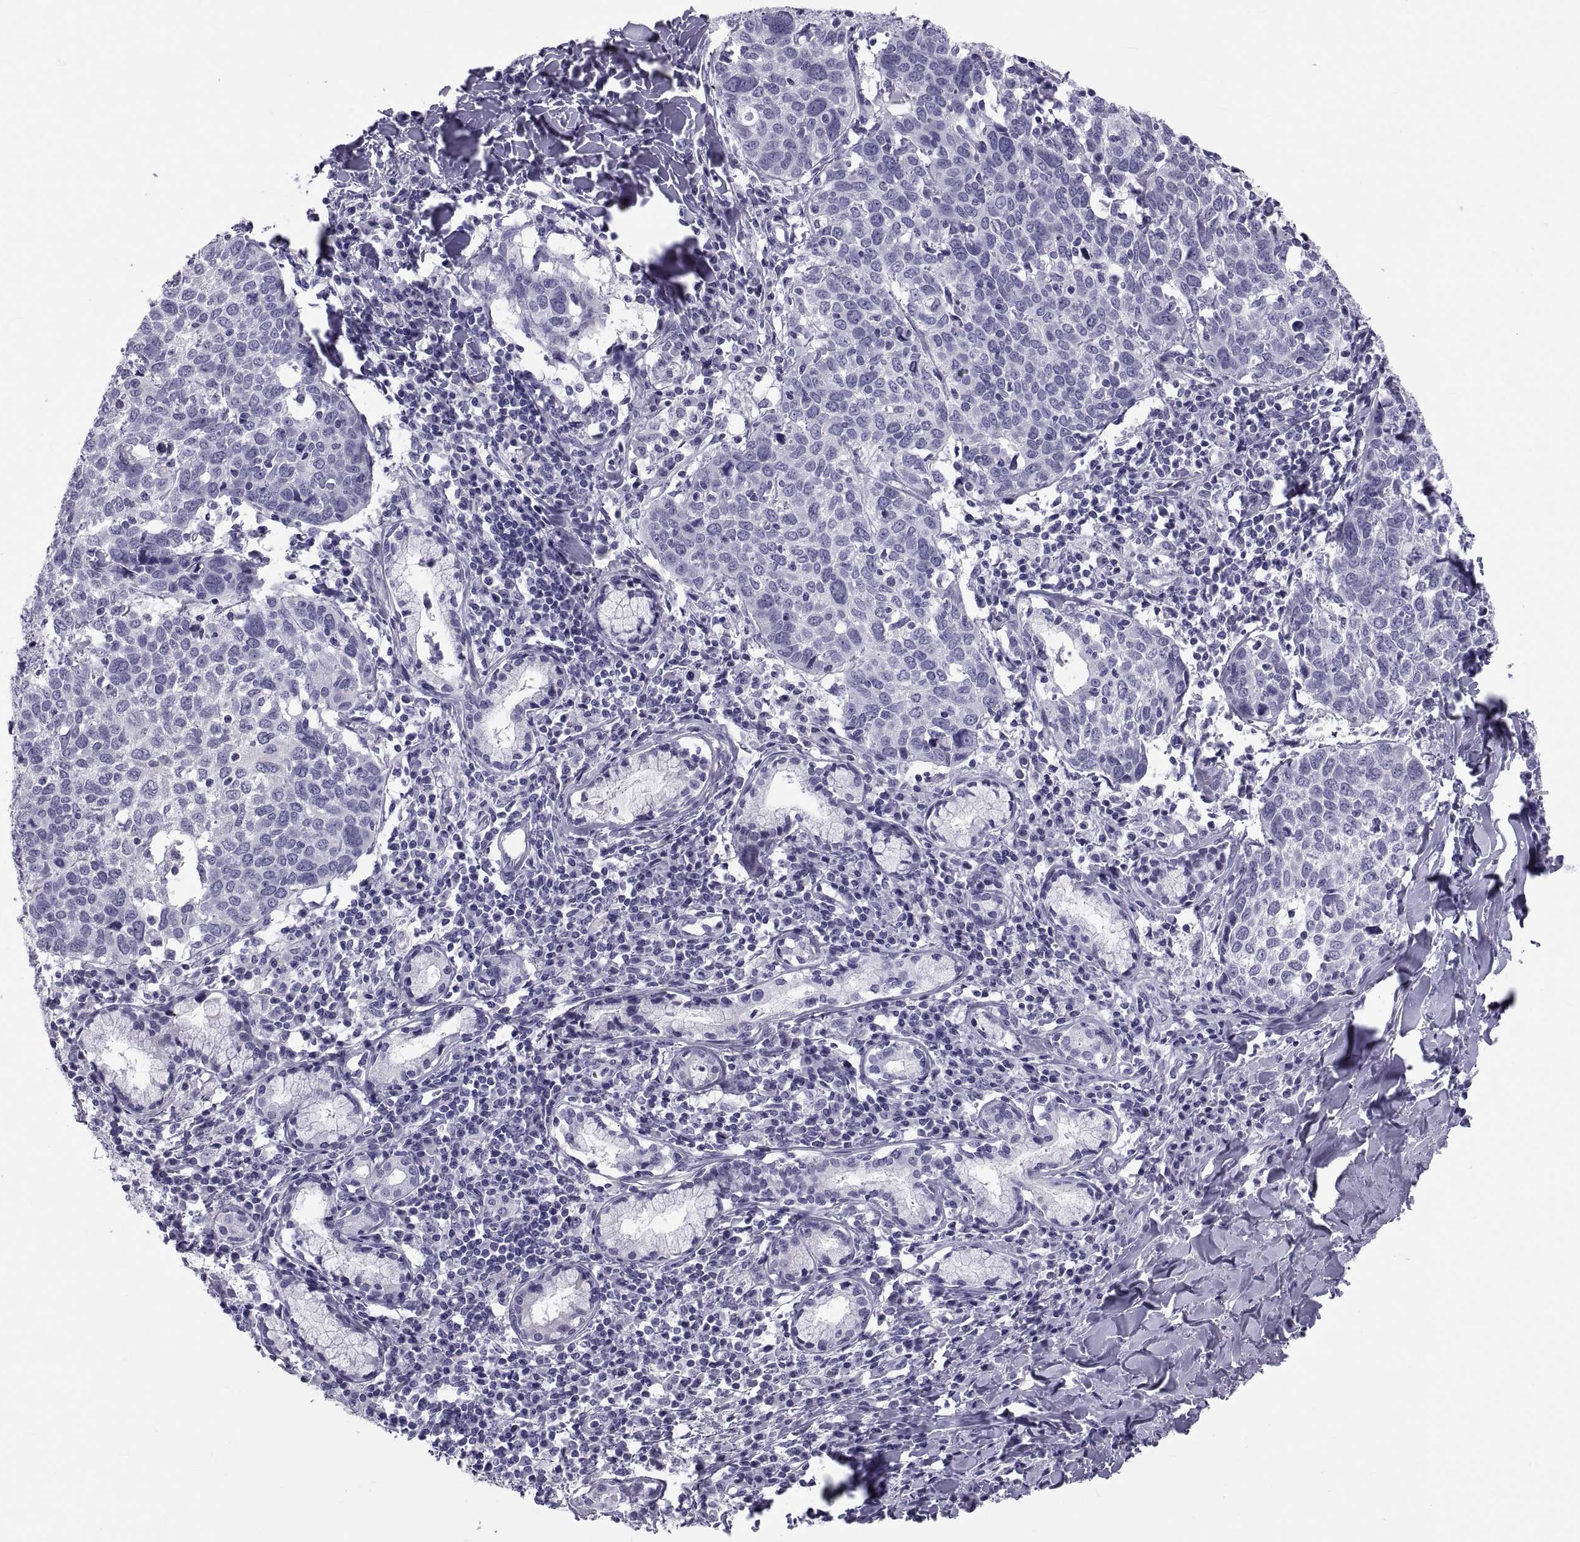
{"staining": {"intensity": "negative", "quantity": "none", "location": "none"}, "tissue": "lung cancer", "cell_type": "Tumor cells", "image_type": "cancer", "snomed": [{"axis": "morphology", "description": "Squamous cell carcinoma, NOS"}, {"axis": "topography", "description": "Lung"}], "caption": "This is an IHC image of human lung squamous cell carcinoma. There is no staining in tumor cells.", "gene": "DEFB129", "patient": {"sex": "male", "age": 57}}